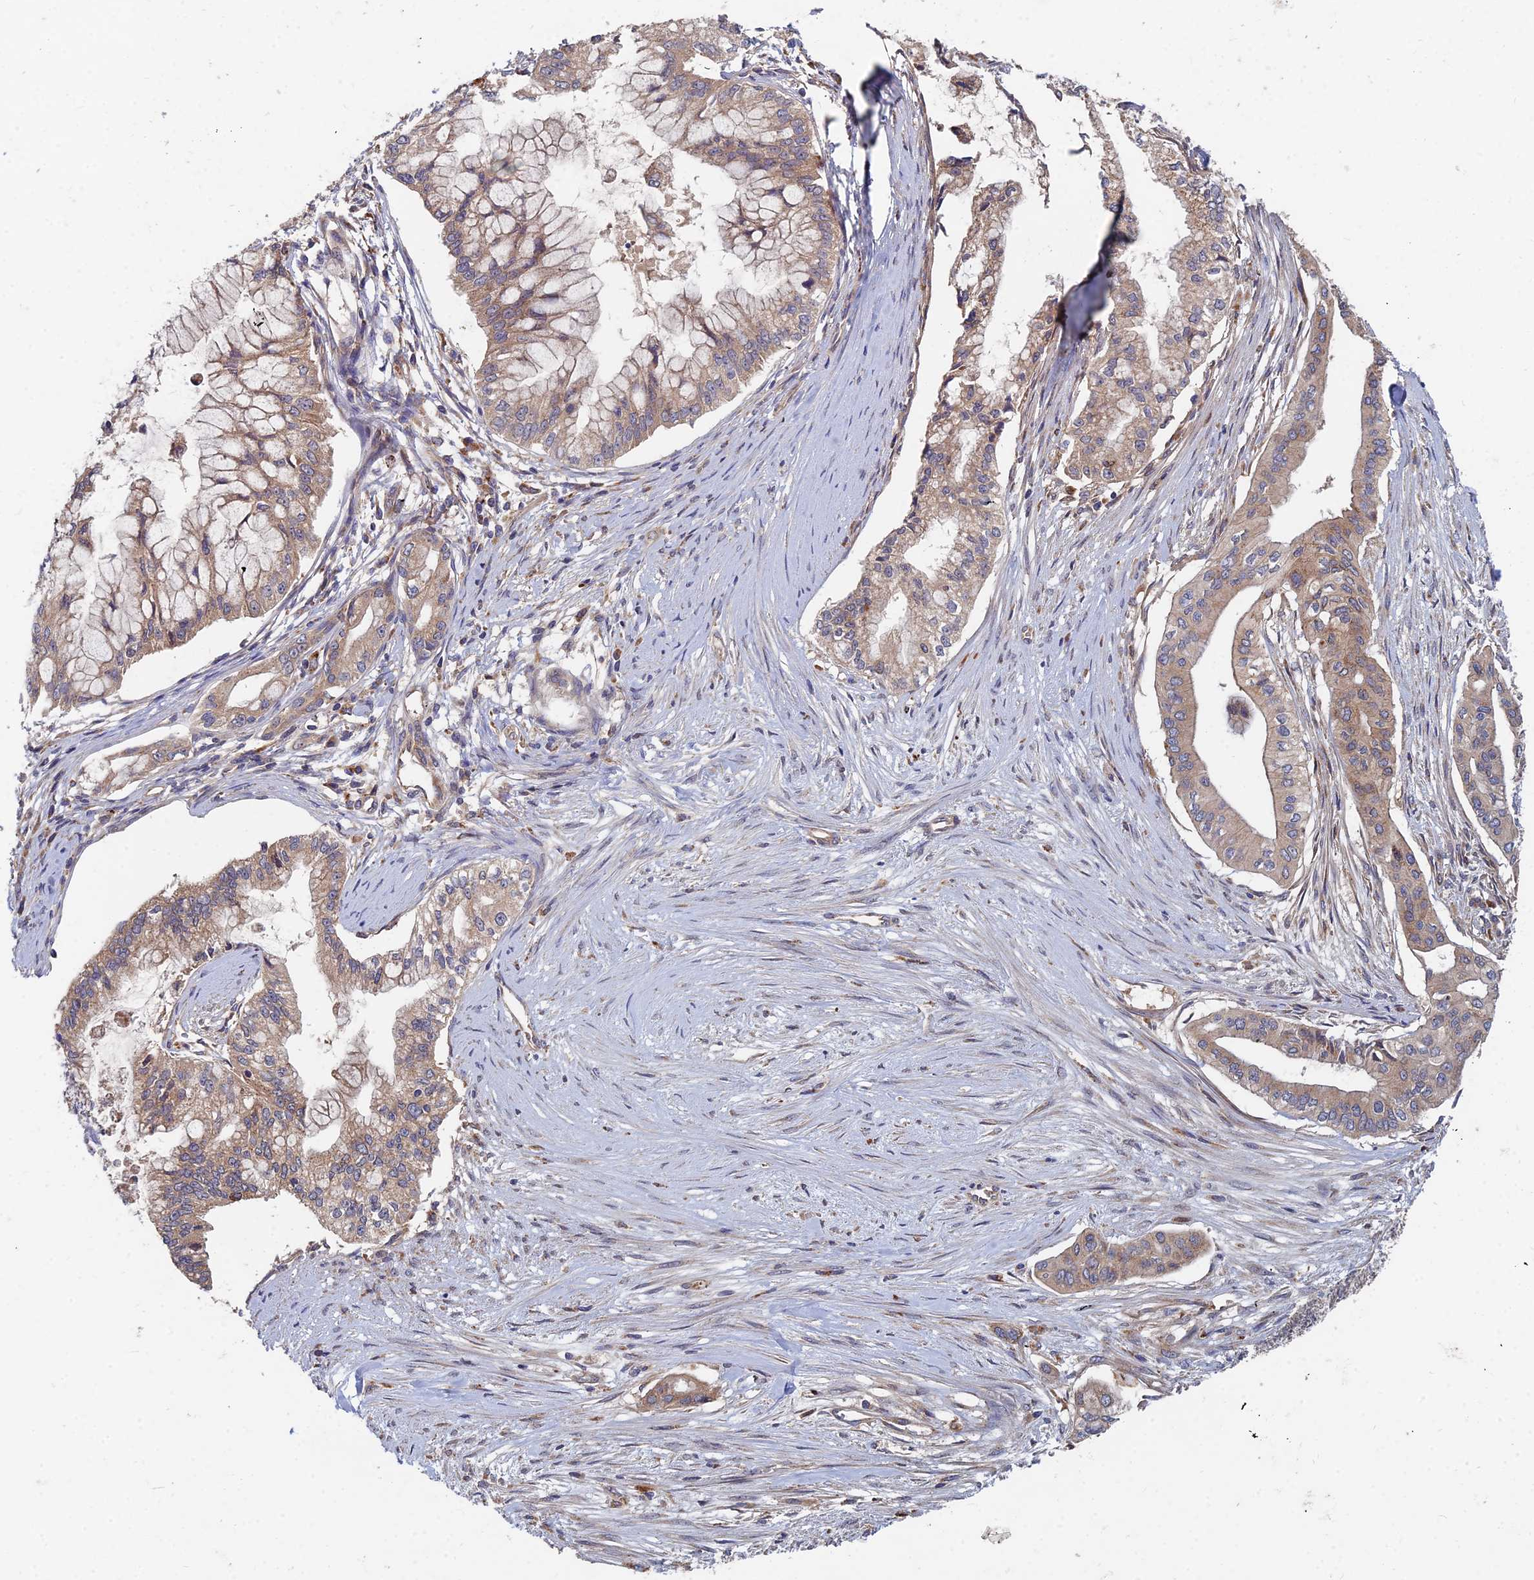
{"staining": {"intensity": "moderate", "quantity": ">75%", "location": "cytoplasmic/membranous"}, "tissue": "pancreatic cancer", "cell_type": "Tumor cells", "image_type": "cancer", "snomed": [{"axis": "morphology", "description": "Adenocarcinoma, NOS"}, {"axis": "topography", "description": "Pancreas"}], "caption": "Protein staining of pancreatic cancer tissue displays moderate cytoplasmic/membranous staining in approximately >75% of tumor cells.", "gene": "CCZ1", "patient": {"sex": "male", "age": 46}}